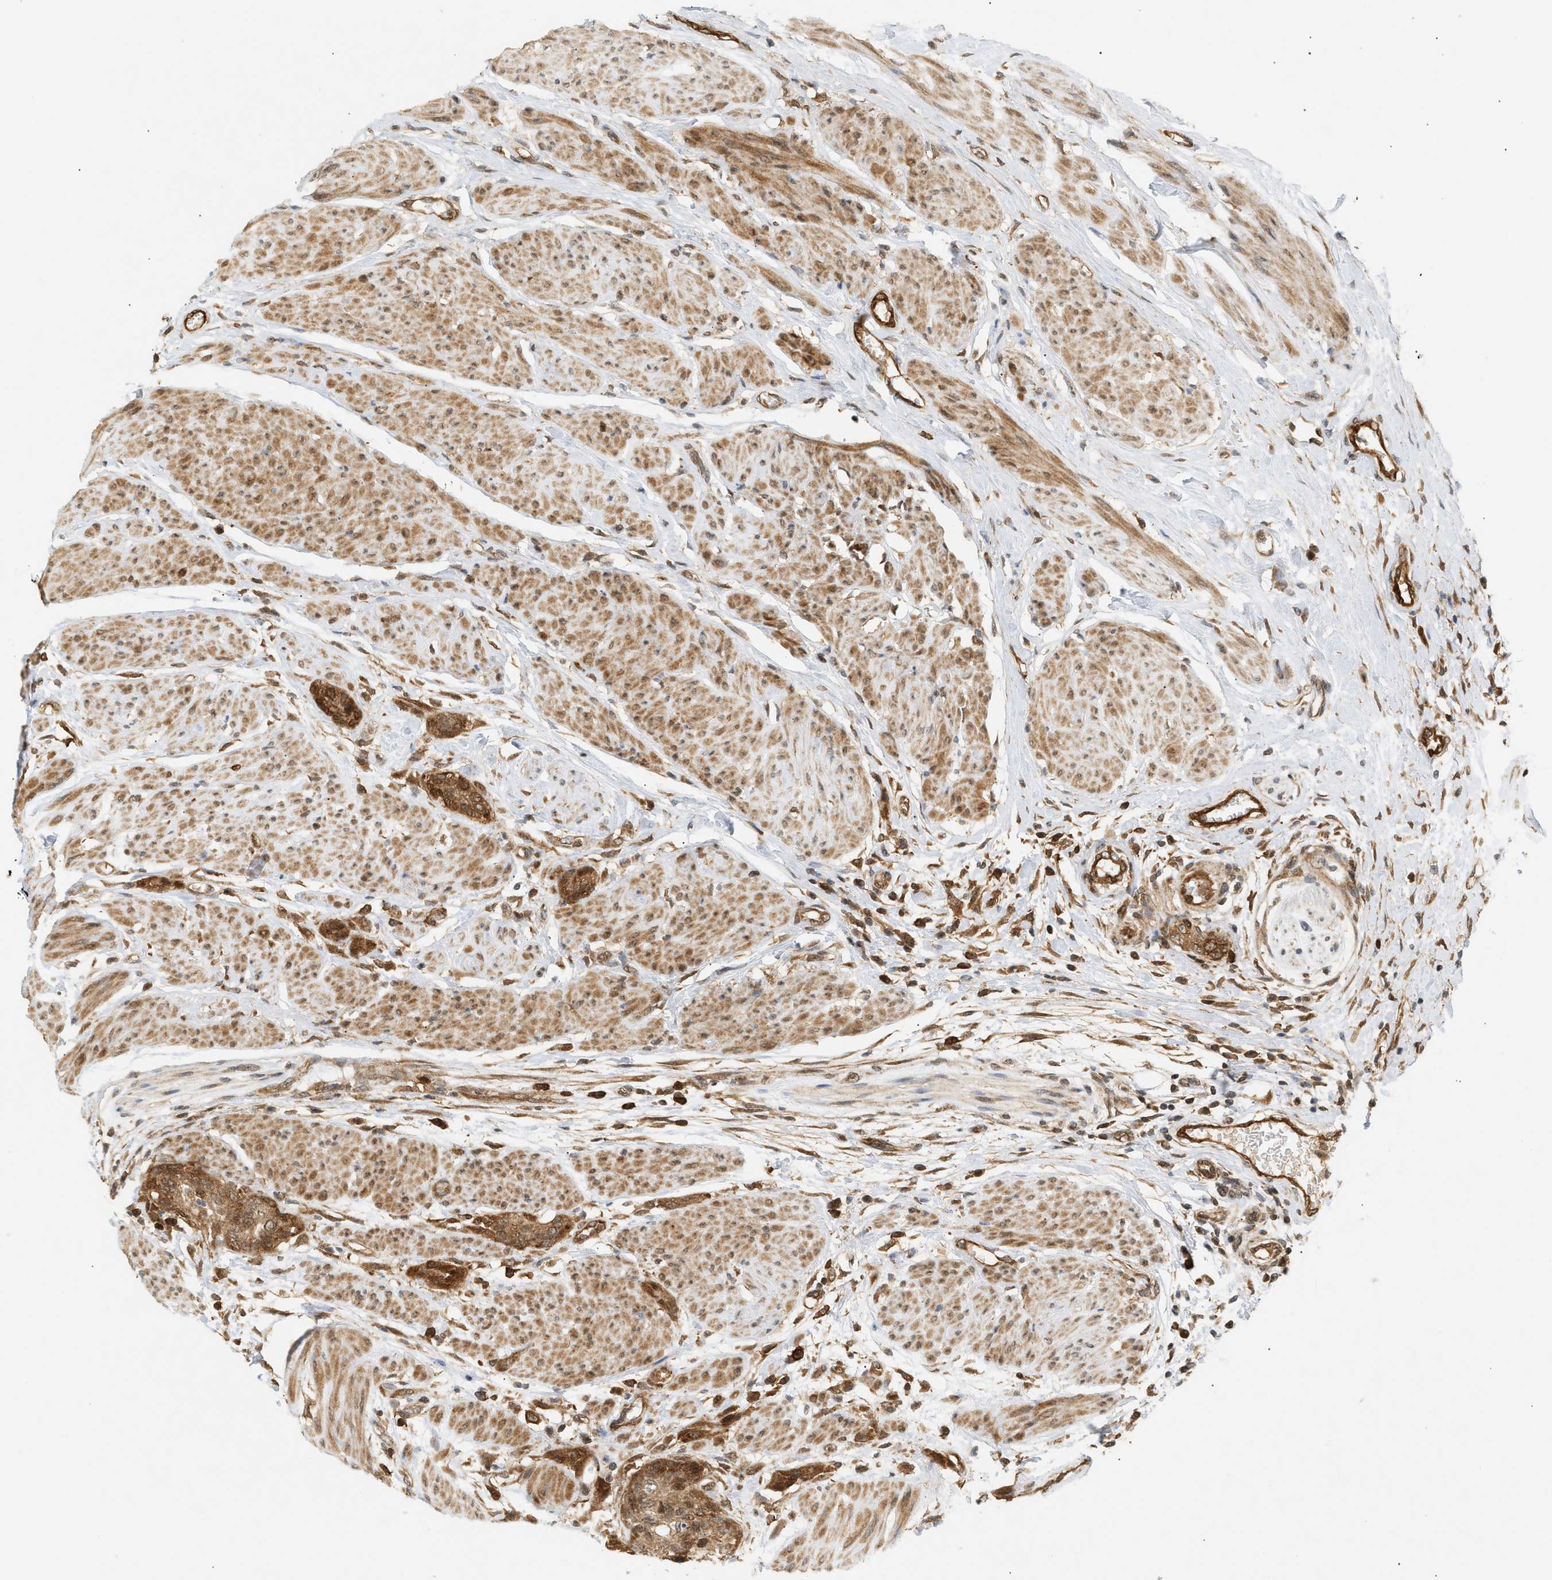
{"staining": {"intensity": "strong", "quantity": ">75%", "location": "cytoplasmic/membranous"}, "tissue": "urothelial cancer", "cell_type": "Tumor cells", "image_type": "cancer", "snomed": [{"axis": "morphology", "description": "Urothelial carcinoma, High grade"}, {"axis": "topography", "description": "Urinary bladder"}], "caption": "Human high-grade urothelial carcinoma stained with a brown dye shows strong cytoplasmic/membranous positive staining in approximately >75% of tumor cells.", "gene": "SHC1", "patient": {"sex": "male", "age": 35}}